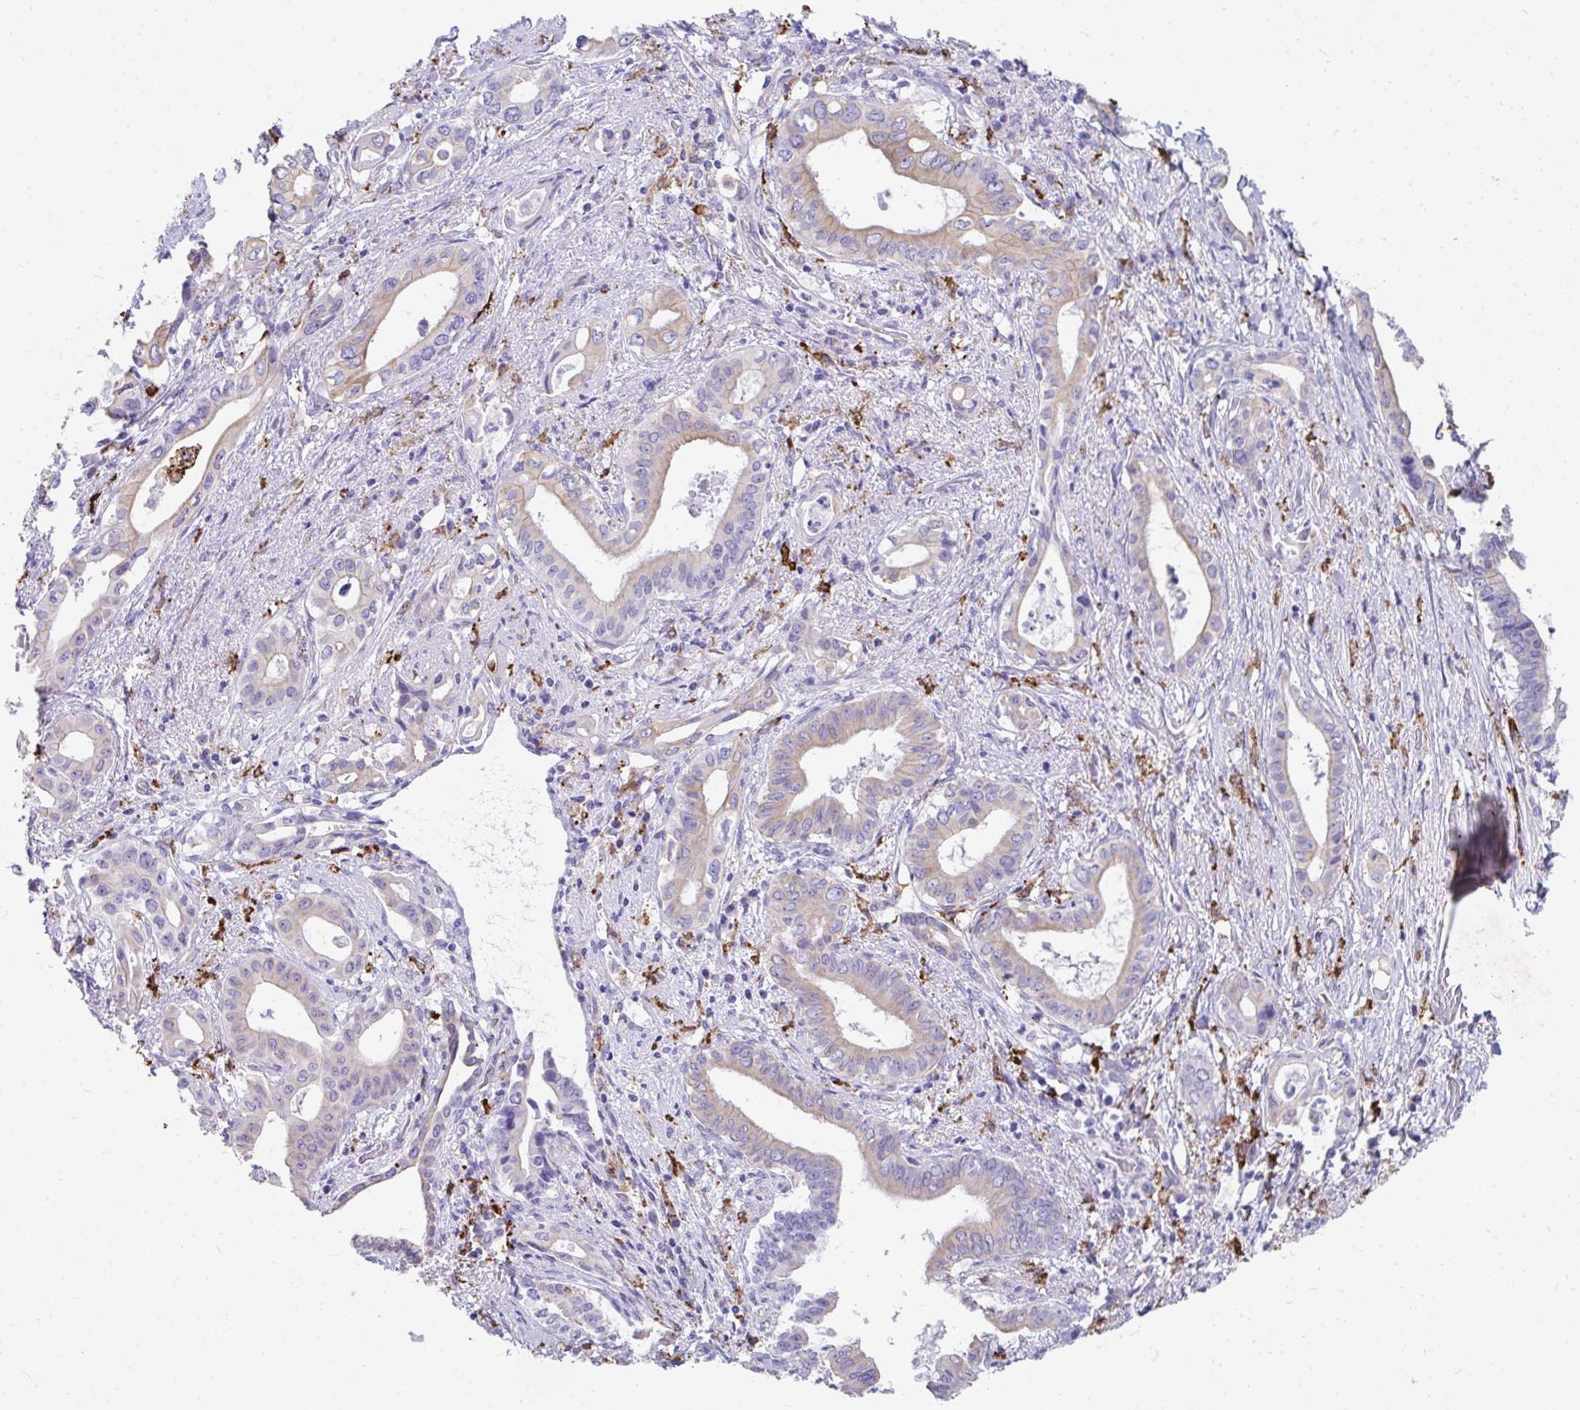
{"staining": {"intensity": "weak", "quantity": "25%-75%", "location": "cytoplasmic/membranous"}, "tissue": "pancreatic cancer", "cell_type": "Tumor cells", "image_type": "cancer", "snomed": [{"axis": "morphology", "description": "Adenocarcinoma, NOS"}, {"axis": "topography", "description": "Pancreas"}], "caption": "IHC of pancreatic adenocarcinoma exhibits low levels of weak cytoplasmic/membranous positivity in approximately 25%-75% of tumor cells.", "gene": "CD163", "patient": {"sex": "female", "age": 77}}